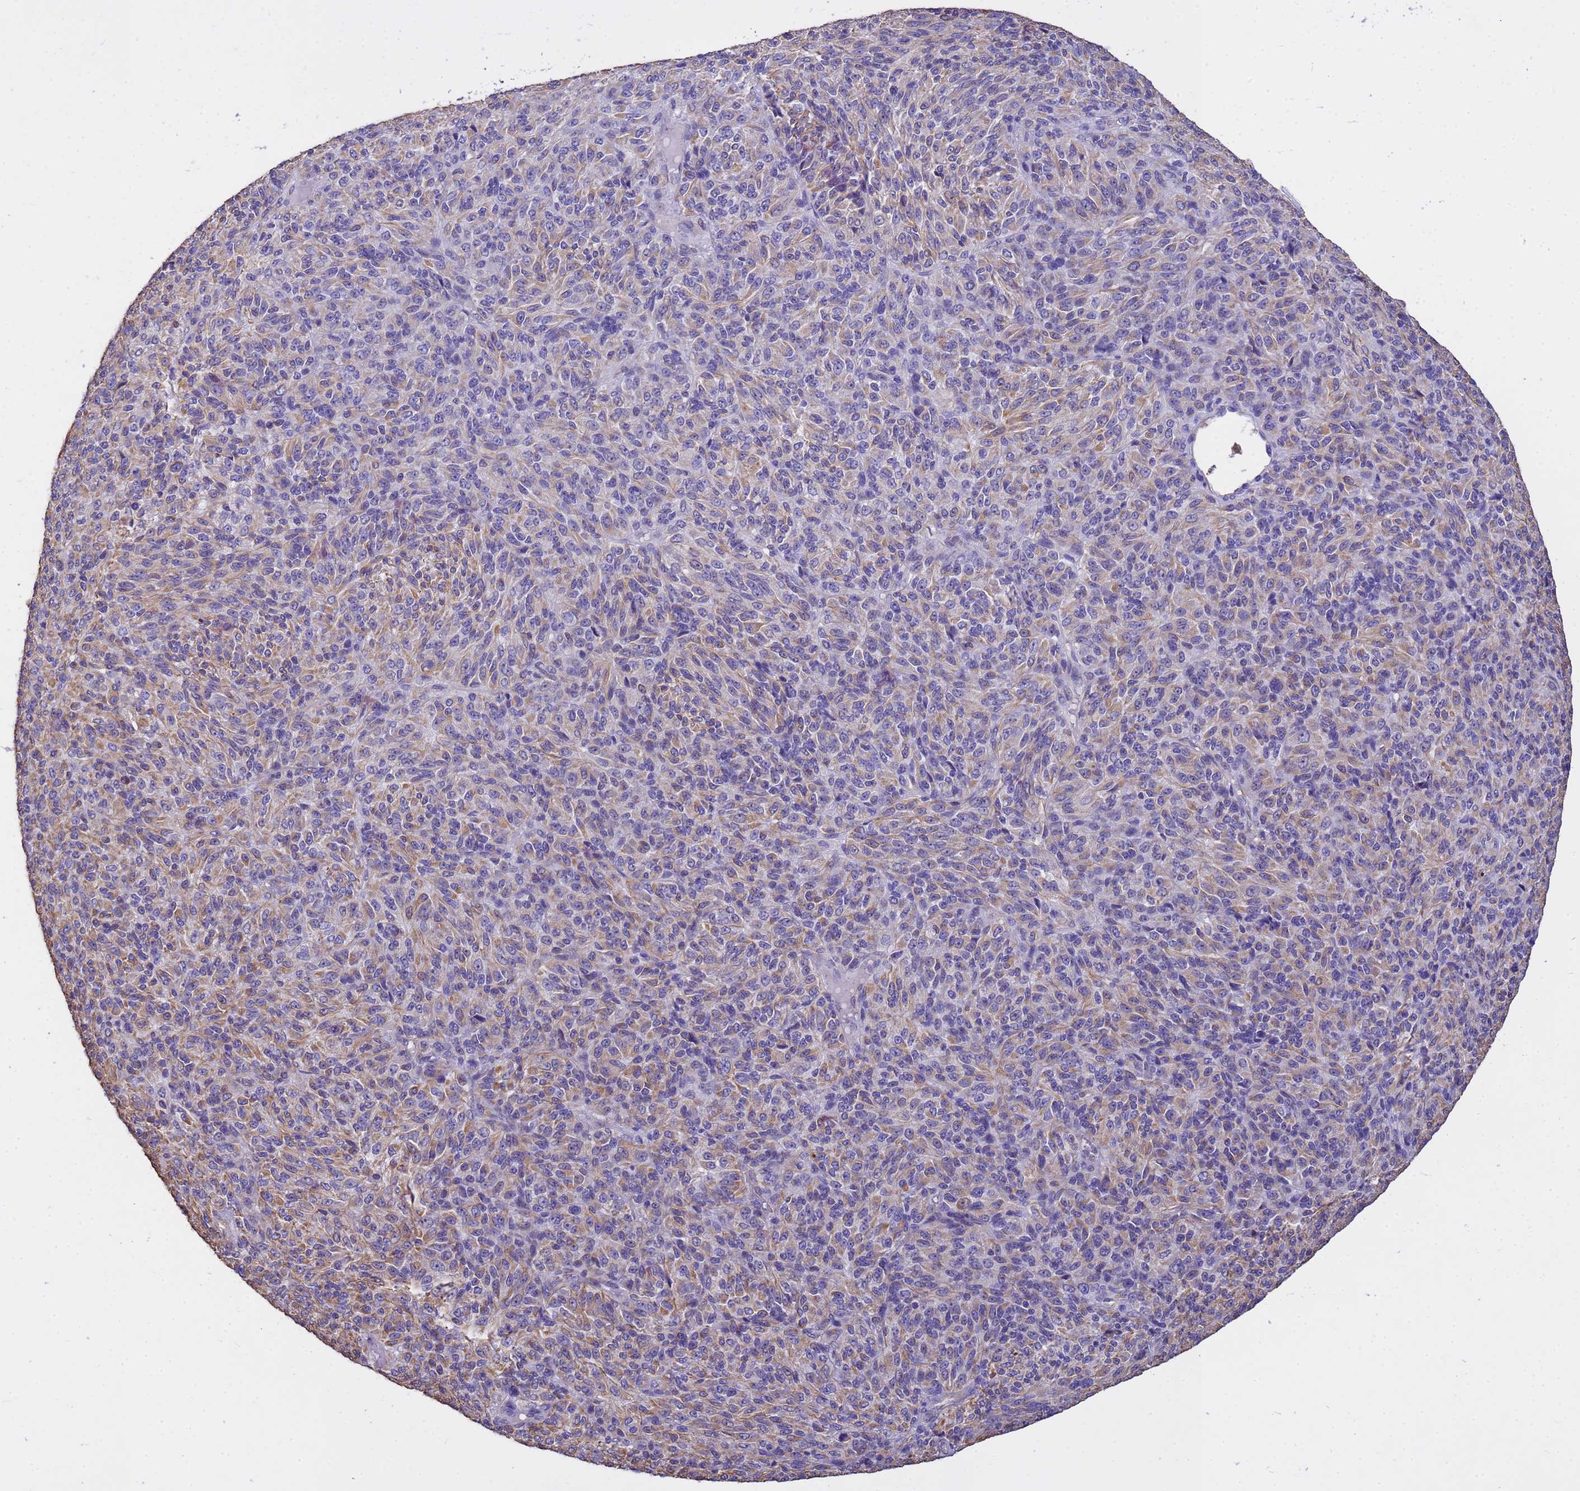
{"staining": {"intensity": "moderate", "quantity": "<25%", "location": "cytoplasmic/membranous"}, "tissue": "melanoma", "cell_type": "Tumor cells", "image_type": "cancer", "snomed": [{"axis": "morphology", "description": "Malignant melanoma, Metastatic site"}, {"axis": "topography", "description": "Brain"}], "caption": "Immunohistochemistry (IHC) image of neoplastic tissue: melanoma stained using IHC exhibits low levels of moderate protein expression localized specifically in the cytoplasmic/membranous of tumor cells, appearing as a cytoplasmic/membranous brown color.", "gene": "TCEAL3", "patient": {"sex": "female", "age": 56}}